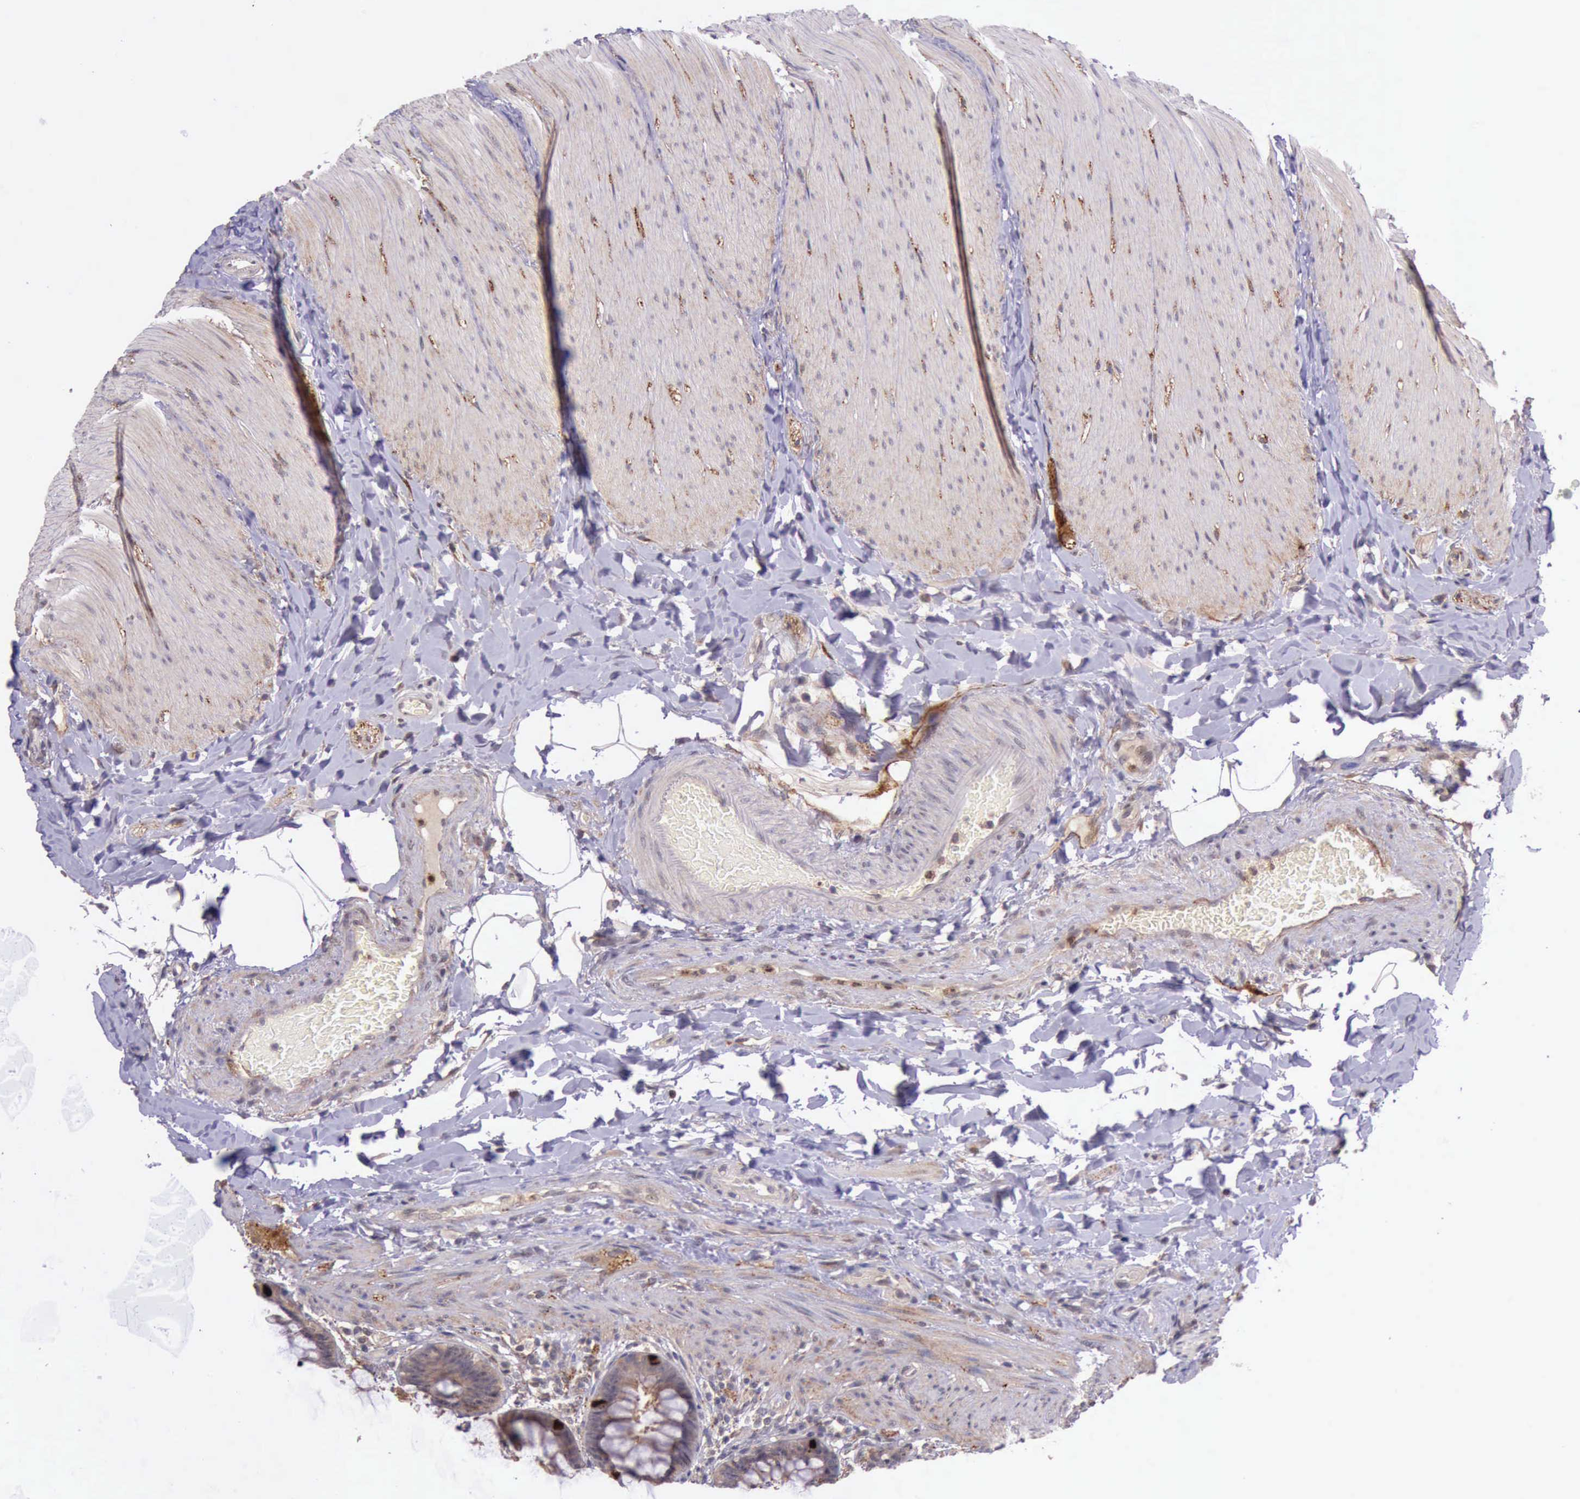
{"staining": {"intensity": "moderate", "quantity": "25%-75%", "location": "cytoplasmic/membranous"}, "tissue": "rectum", "cell_type": "Glandular cells", "image_type": "normal", "snomed": [{"axis": "morphology", "description": "Normal tissue, NOS"}, {"axis": "topography", "description": "Rectum"}], "caption": "Approximately 25%-75% of glandular cells in benign rectum exhibit moderate cytoplasmic/membranous protein staining as visualized by brown immunohistochemical staining.", "gene": "PRICKLE3", "patient": {"sex": "female", "age": 46}}